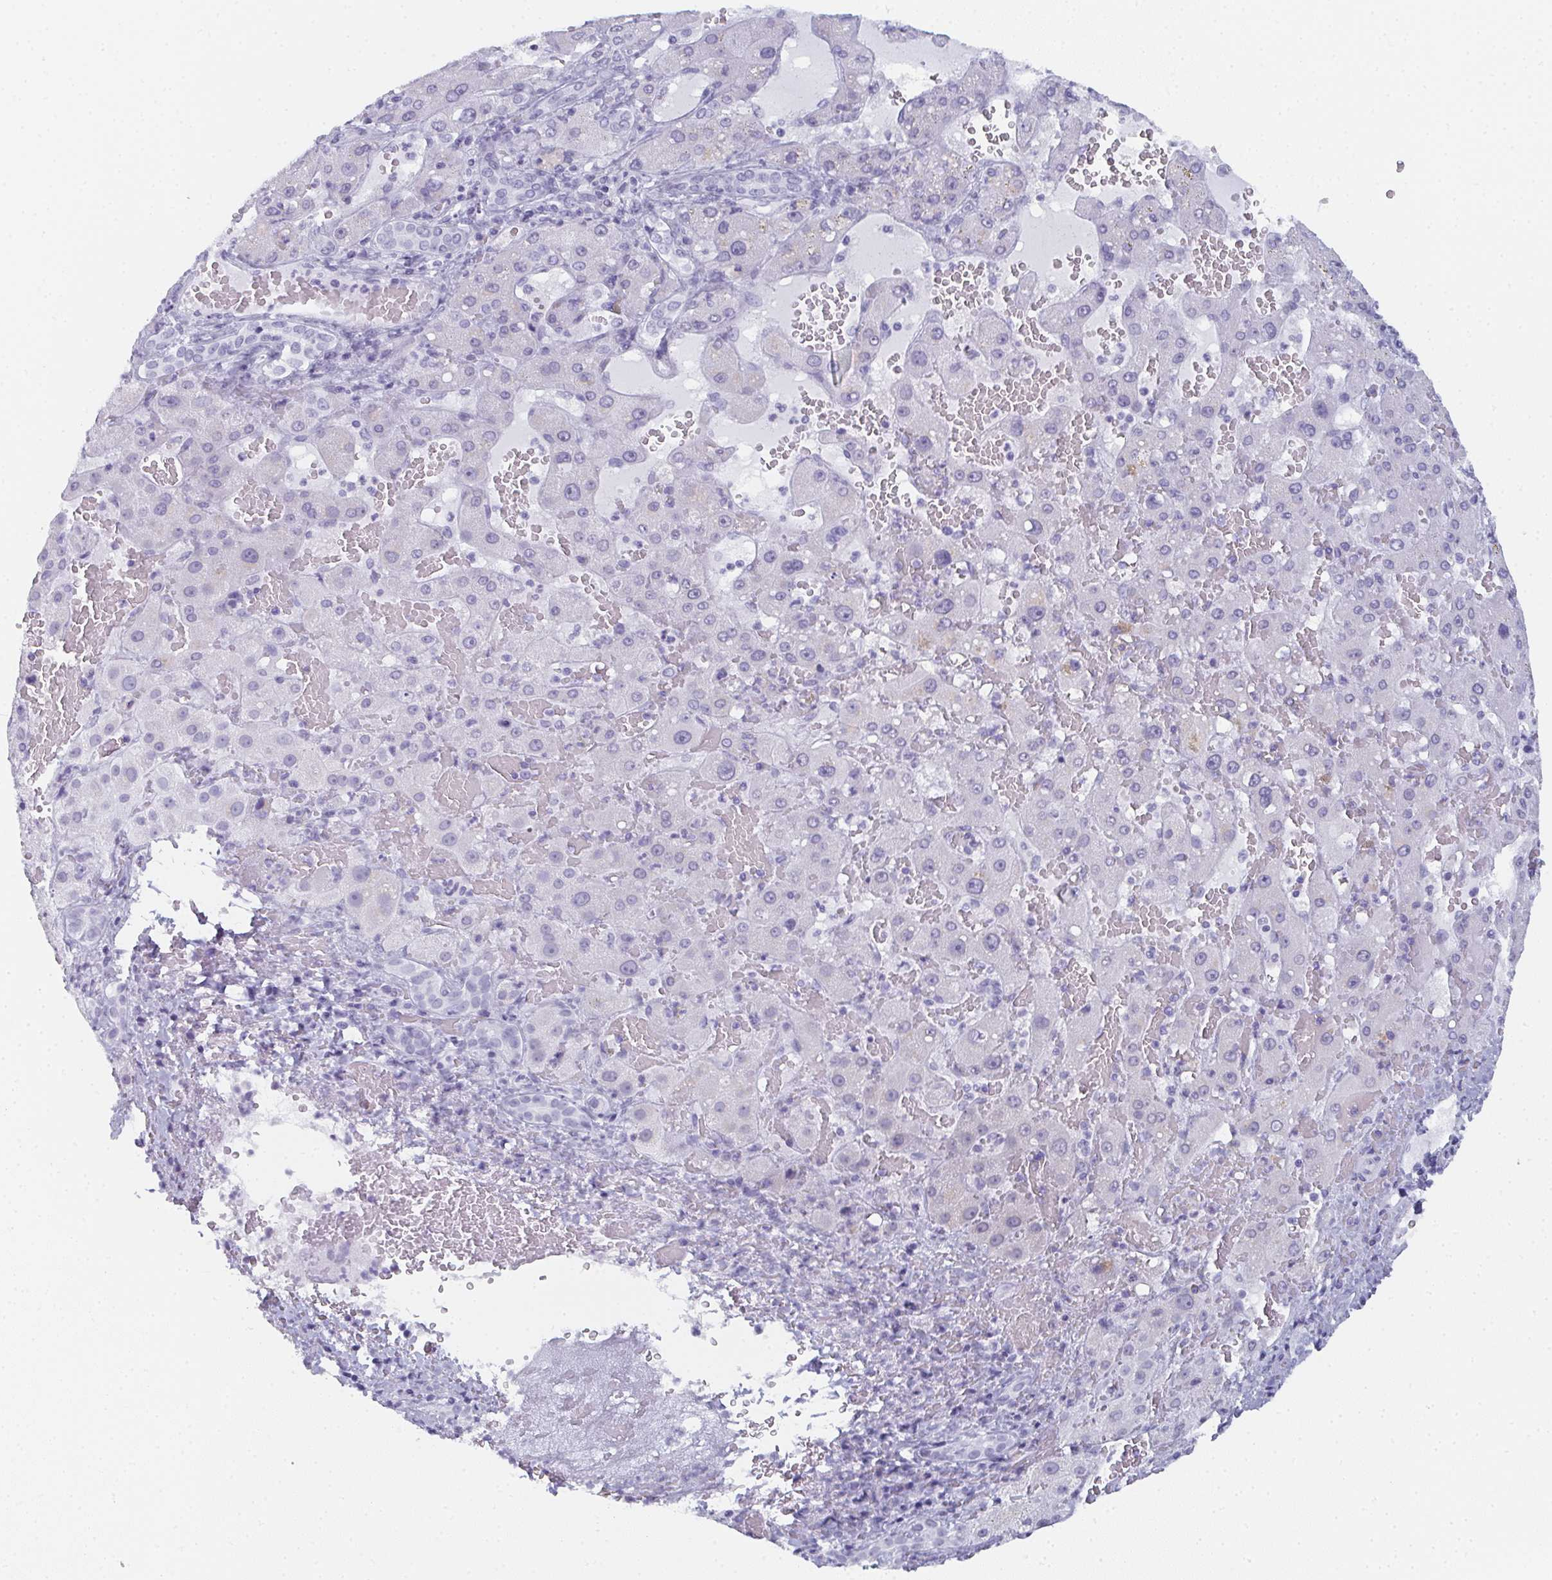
{"staining": {"intensity": "negative", "quantity": "none", "location": "none"}, "tissue": "liver cancer", "cell_type": "Tumor cells", "image_type": "cancer", "snomed": [{"axis": "morphology", "description": "Carcinoma, Hepatocellular, NOS"}, {"axis": "topography", "description": "Liver"}], "caption": "DAB (3,3'-diaminobenzidine) immunohistochemical staining of liver cancer (hepatocellular carcinoma) reveals no significant expression in tumor cells. Brightfield microscopy of IHC stained with DAB (3,3'-diaminobenzidine) (brown) and hematoxylin (blue), captured at high magnification.", "gene": "PYCR3", "patient": {"sex": "female", "age": 73}}